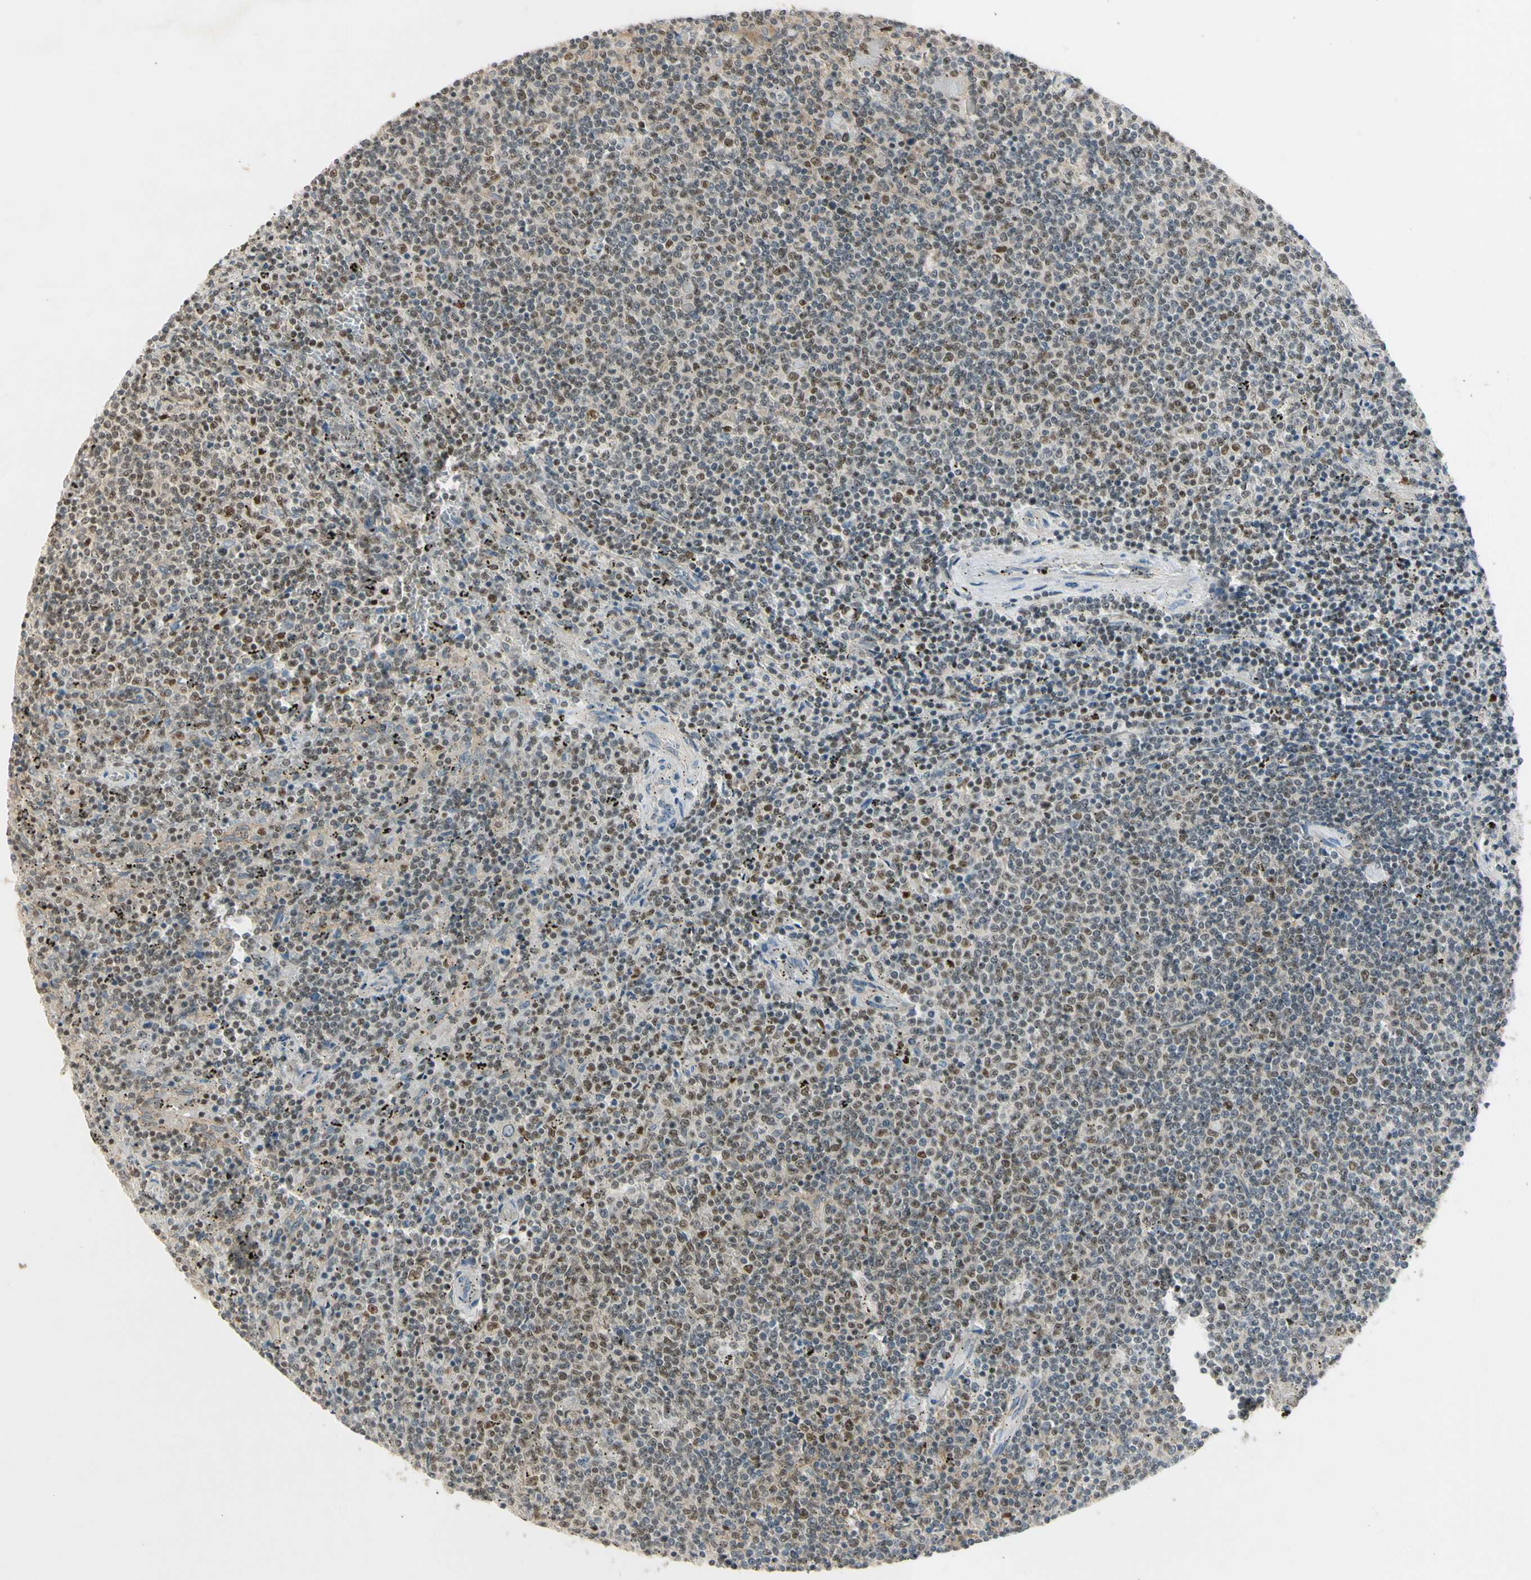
{"staining": {"intensity": "weak", "quantity": "25%-75%", "location": "cytoplasmic/membranous"}, "tissue": "lymphoma", "cell_type": "Tumor cells", "image_type": "cancer", "snomed": [{"axis": "morphology", "description": "Malignant lymphoma, non-Hodgkin's type, Low grade"}, {"axis": "topography", "description": "Spleen"}], "caption": "Brown immunohistochemical staining in human lymphoma exhibits weak cytoplasmic/membranous staining in about 25%-75% of tumor cells. (IHC, brightfield microscopy, high magnification).", "gene": "NFYA", "patient": {"sex": "female", "age": 50}}